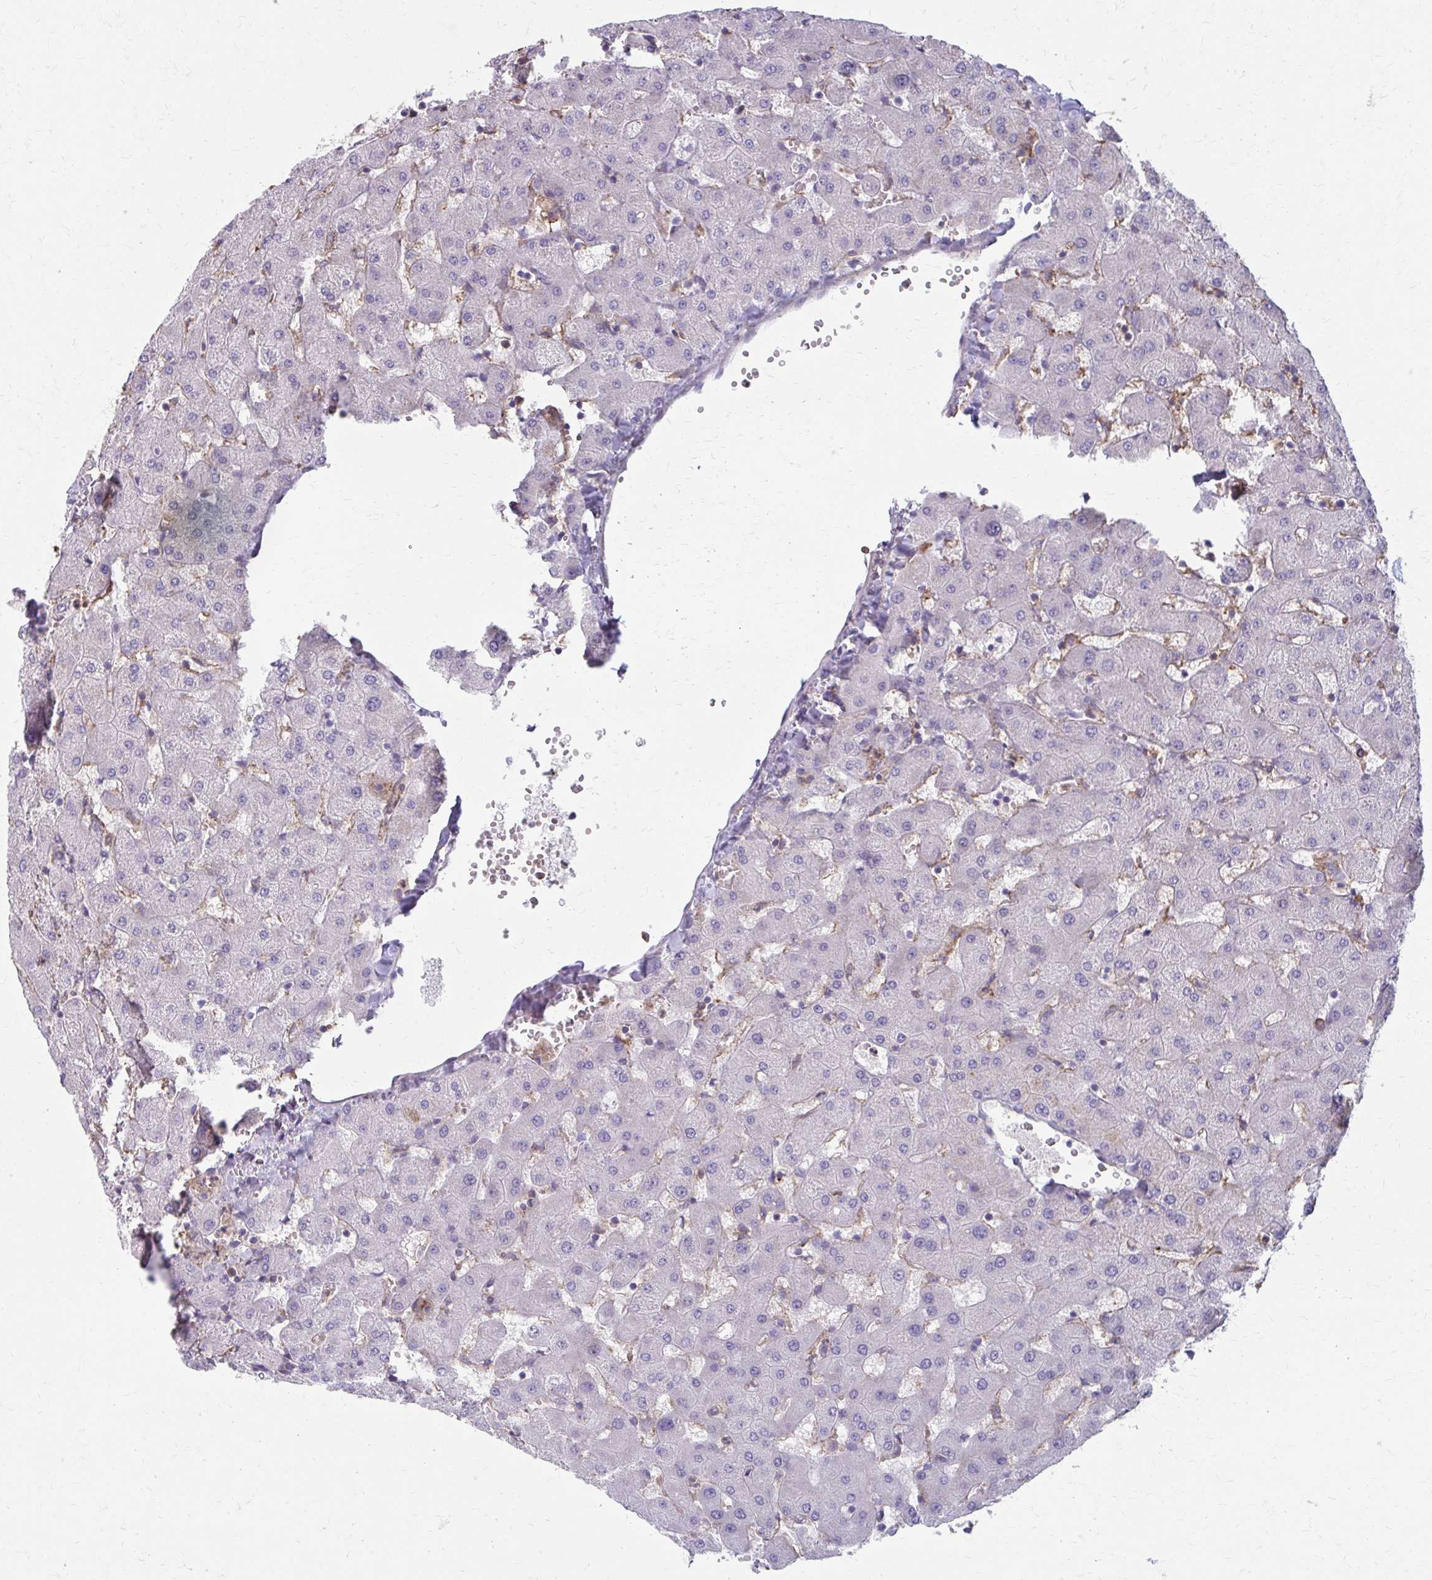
{"staining": {"intensity": "negative", "quantity": "none", "location": "none"}, "tissue": "liver", "cell_type": "Cholangiocytes", "image_type": "normal", "snomed": [{"axis": "morphology", "description": "Normal tissue, NOS"}, {"axis": "topography", "description": "Liver"}], "caption": "Photomicrograph shows no significant protein positivity in cholangiocytes of unremarkable liver. Nuclei are stained in blue.", "gene": "MMP14", "patient": {"sex": "female", "age": 63}}